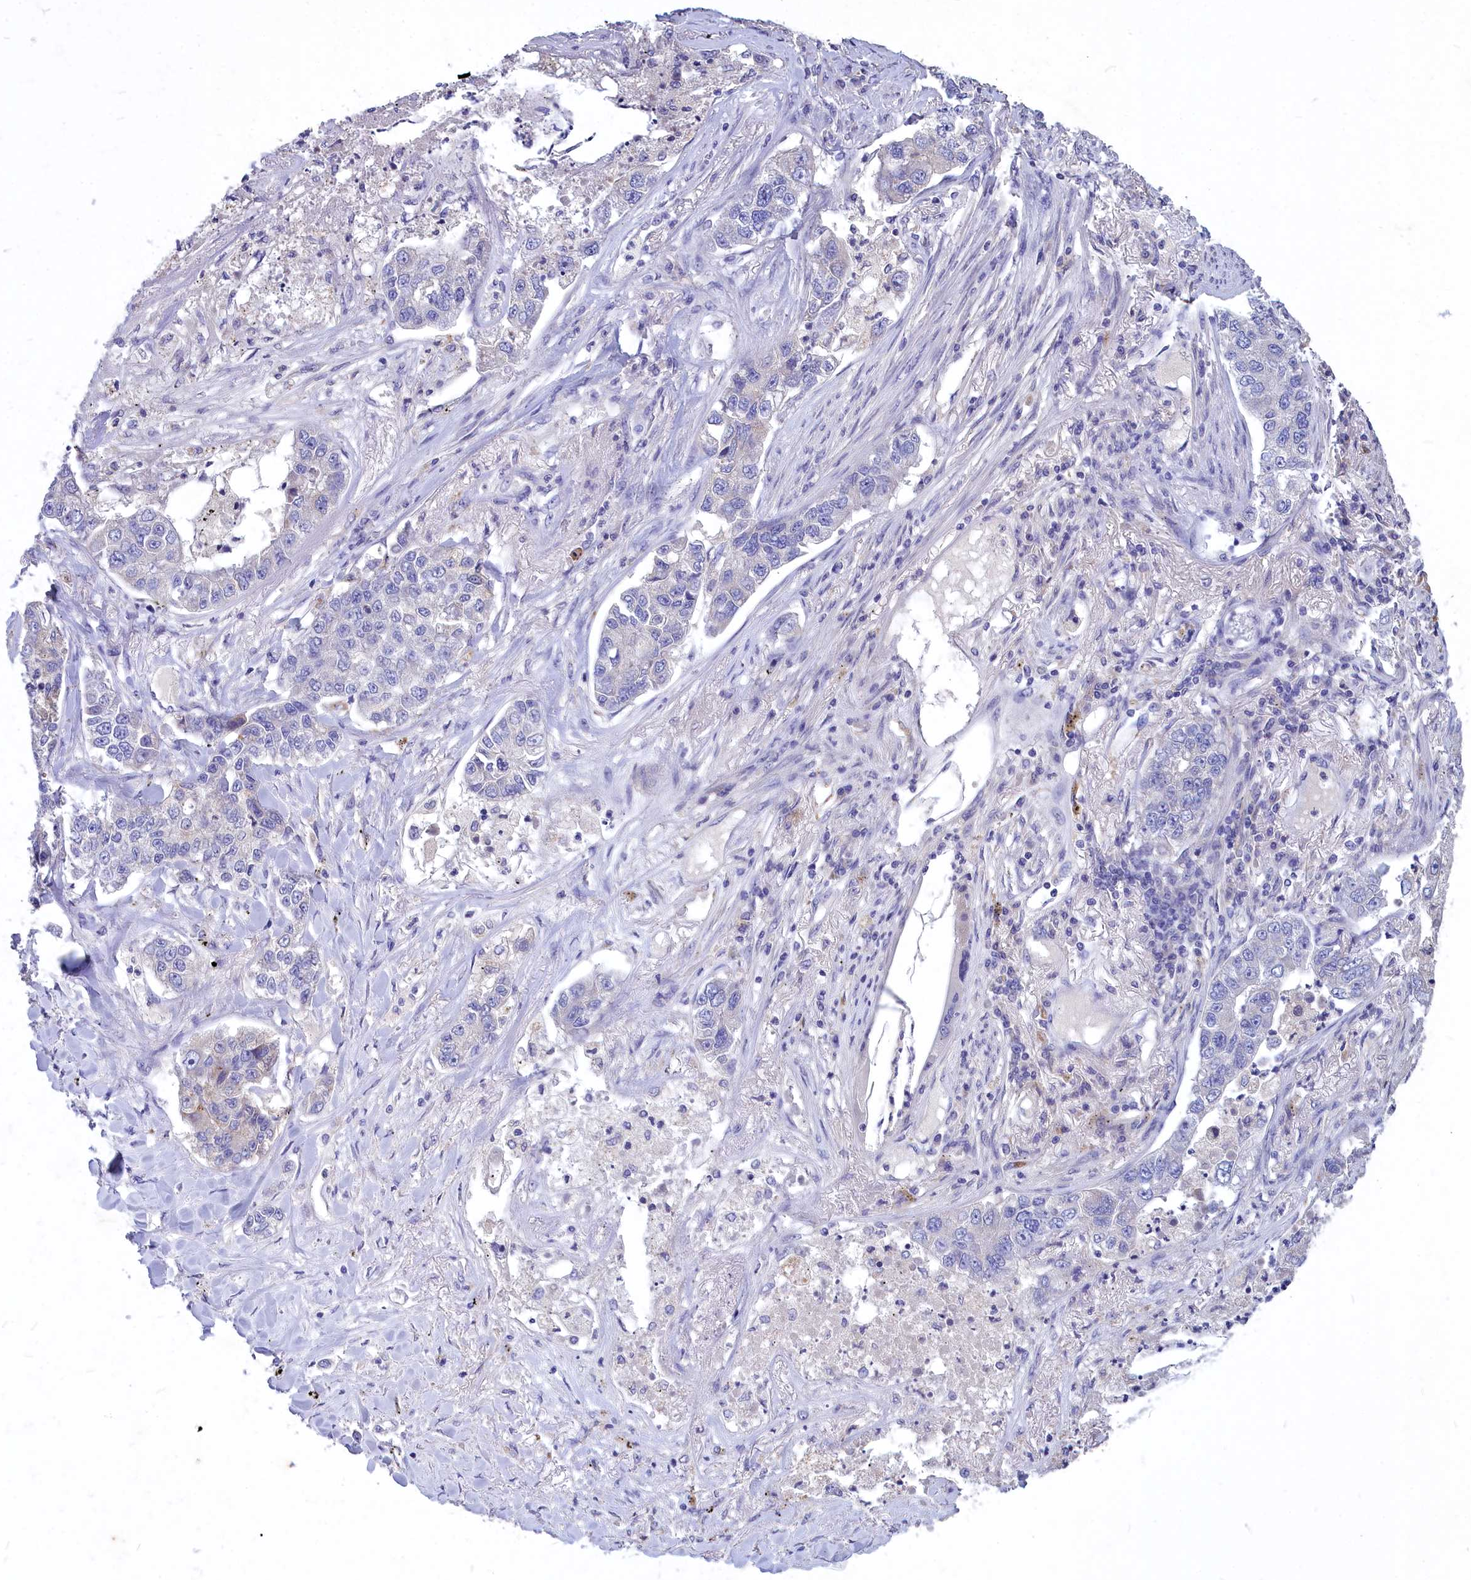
{"staining": {"intensity": "negative", "quantity": "none", "location": "none"}, "tissue": "lung cancer", "cell_type": "Tumor cells", "image_type": "cancer", "snomed": [{"axis": "morphology", "description": "Adenocarcinoma, NOS"}, {"axis": "topography", "description": "Lung"}], "caption": "Human lung cancer (adenocarcinoma) stained for a protein using IHC reveals no positivity in tumor cells.", "gene": "DEFB119", "patient": {"sex": "male", "age": 49}}